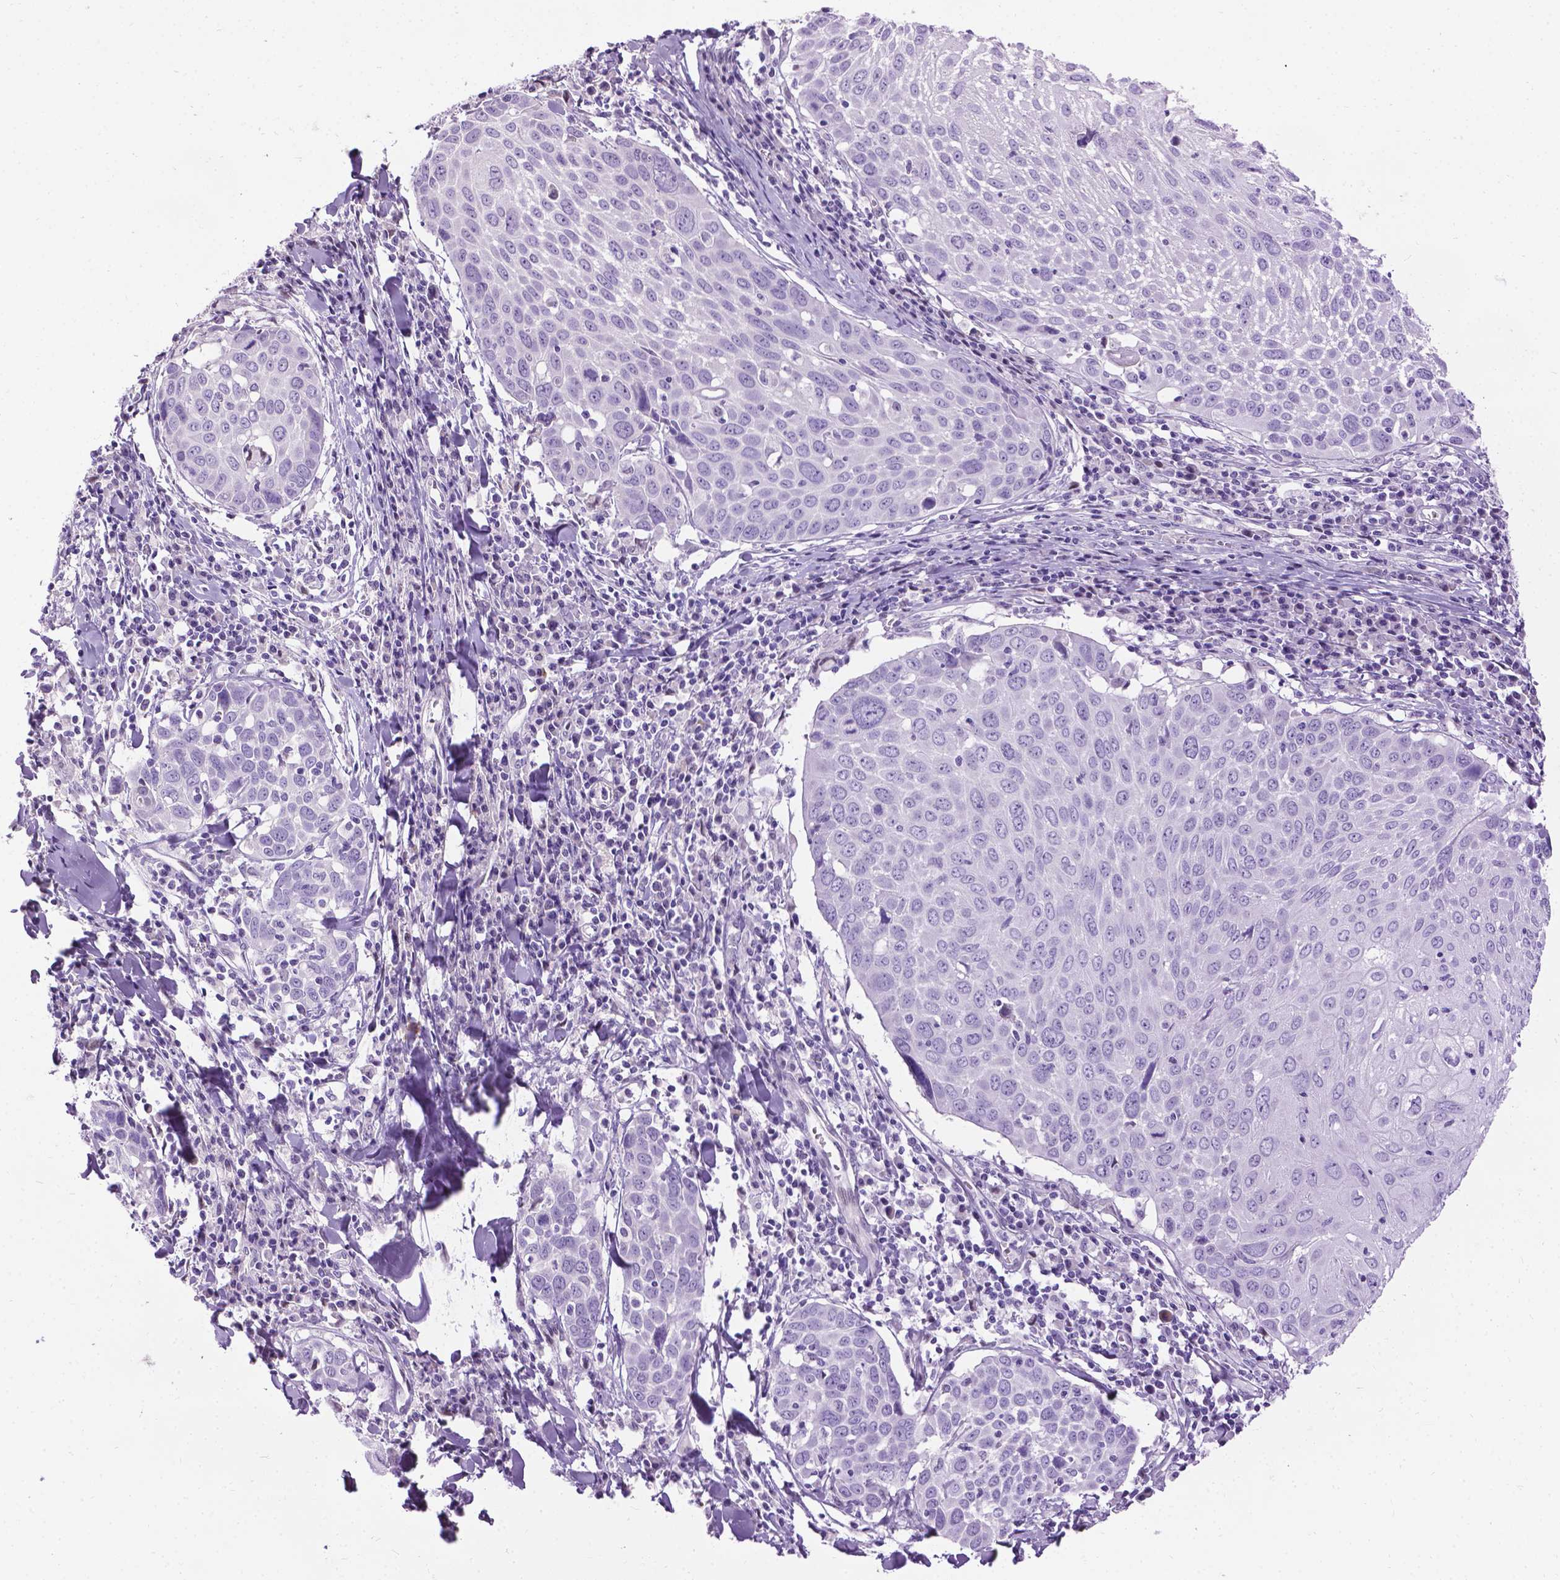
{"staining": {"intensity": "negative", "quantity": "none", "location": "none"}, "tissue": "lung cancer", "cell_type": "Tumor cells", "image_type": "cancer", "snomed": [{"axis": "morphology", "description": "Squamous cell carcinoma, NOS"}, {"axis": "topography", "description": "Lung"}], "caption": "Tumor cells are negative for brown protein staining in lung cancer.", "gene": "PROB1", "patient": {"sex": "male", "age": 57}}